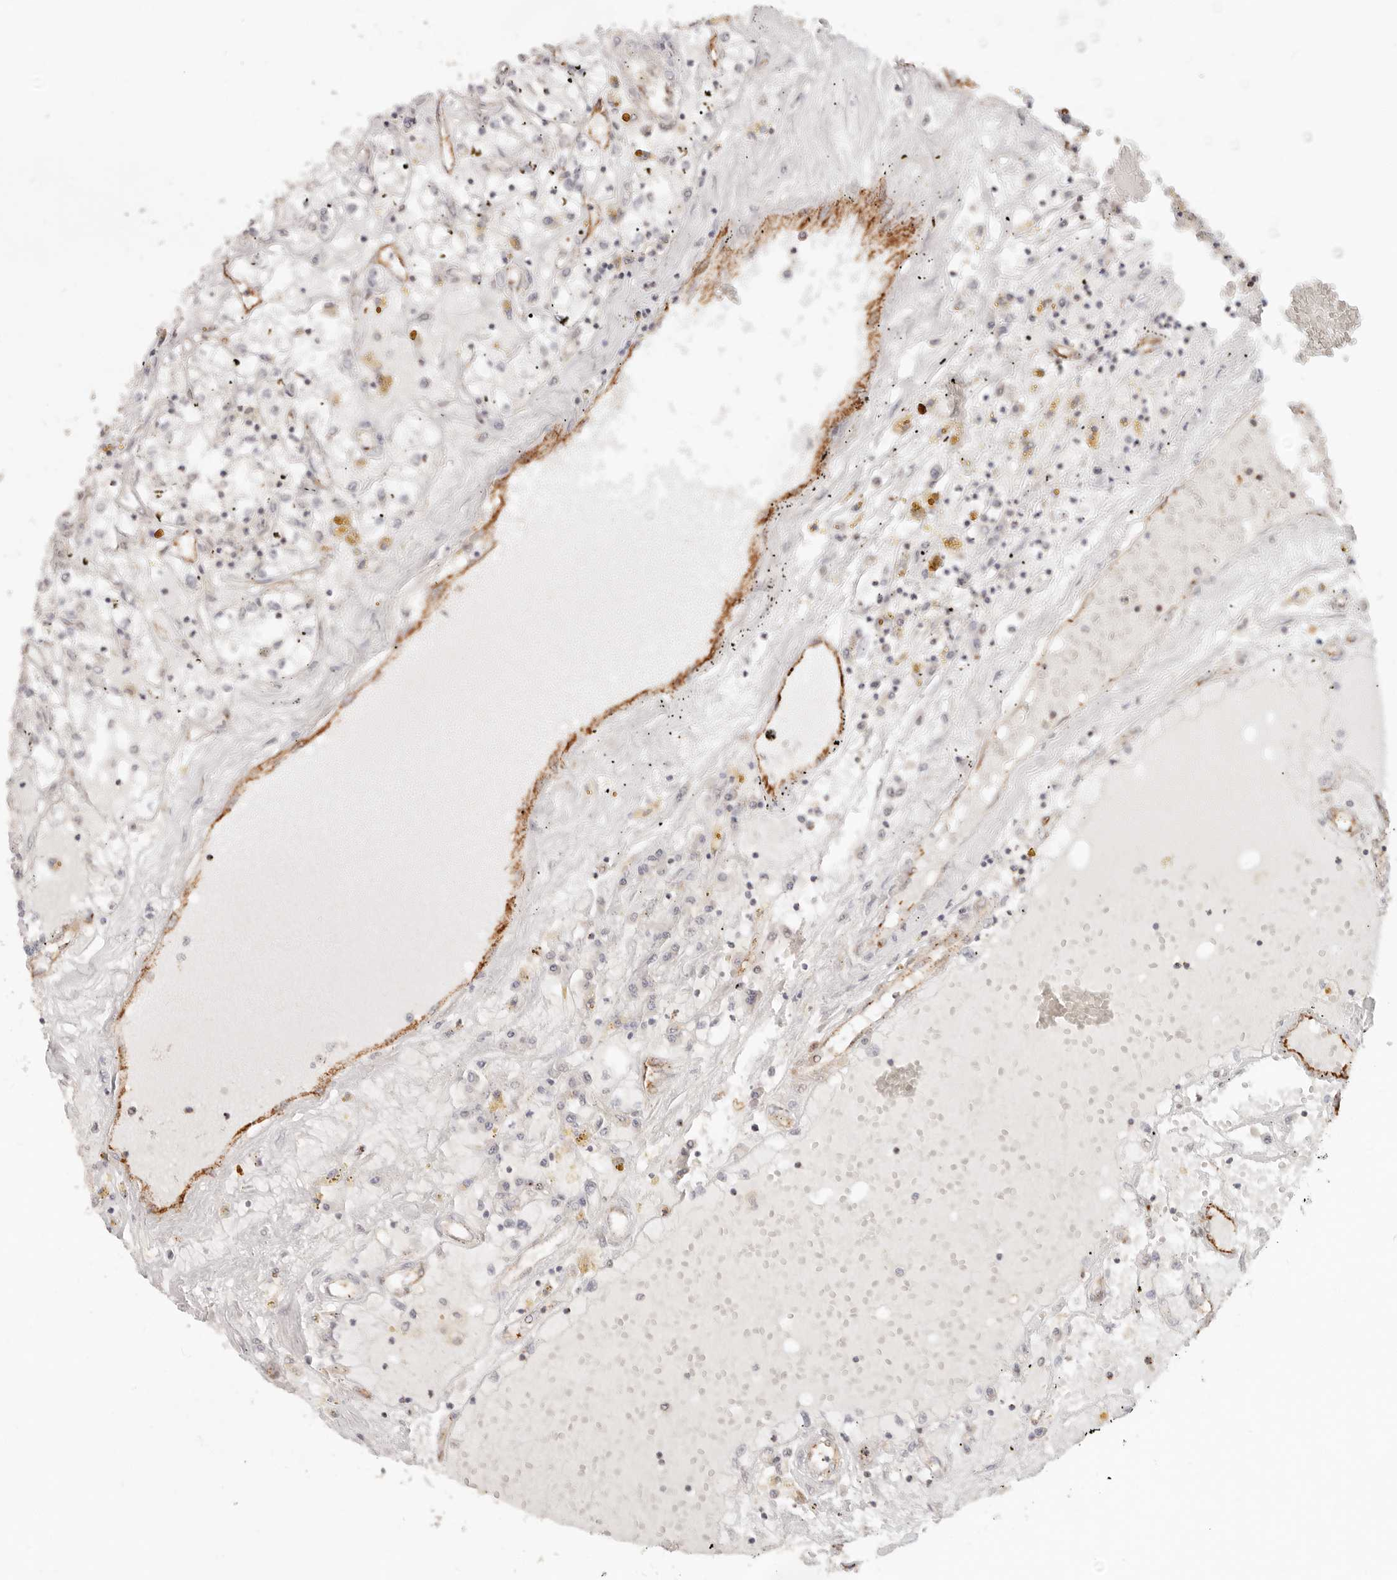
{"staining": {"intensity": "negative", "quantity": "none", "location": "none"}, "tissue": "renal cancer", "cell_type": "Tumor cells", "image_type": "cancer", "snomed": [{"axis": "morphology", "description": "Adenocarcinoma, NOS"}, {"axis": "topography", "description": "Kidney"}], "caption": "High magnification brightfield microscopy of renal cancer (adenocarcinoma) stained with DAB (brown) and counterstained with hematoxylin (blue): tumor cells show no significant expression. The staining was performed using DAB to visualize the protein expression in brown, while the nuclei were stained in blue with hematoxylin (Magnification: 20x).", "gene": "SASS6", "patient": {"sex": "male", "age": 56}}